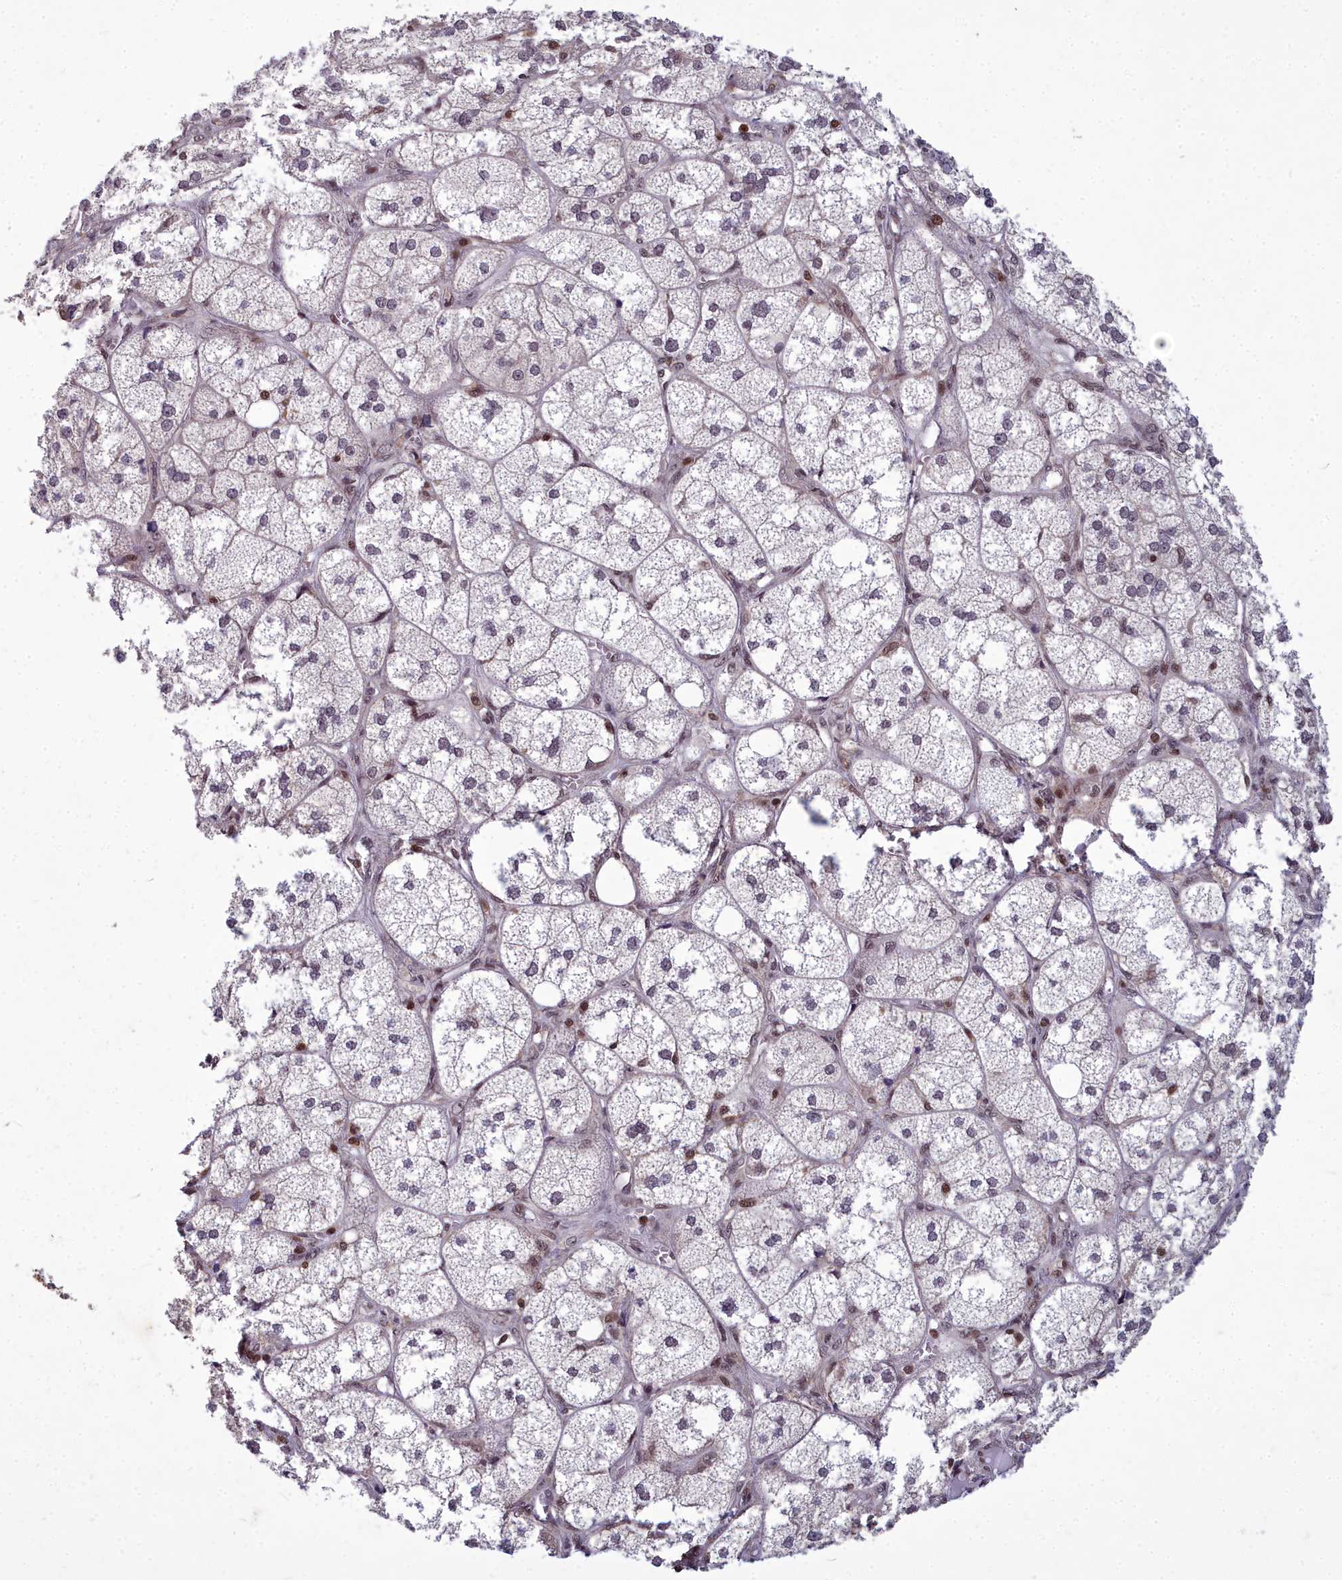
{"staining": {"intensity": "moderate", "quantity": "25%-75%", "location": "nuclear"}, "tissue": "adrenal gland", "cell_type": "Glandular cells", "image_type": "normal", "snomed": [{"axis": "morphology", "description": "Normal tissue, NOS"}, {"axis": "topography", "description": "Adrenal gland"}], "caption": "Immunohistochemical staining of unremarkable adrenal gland demonstrates 25%-75% levels of moderate nuclear protein positivity in about 25%-75% of glandular cells.", "gene": "GMEB1", "patient": {"sex": "female", "age": 61}}